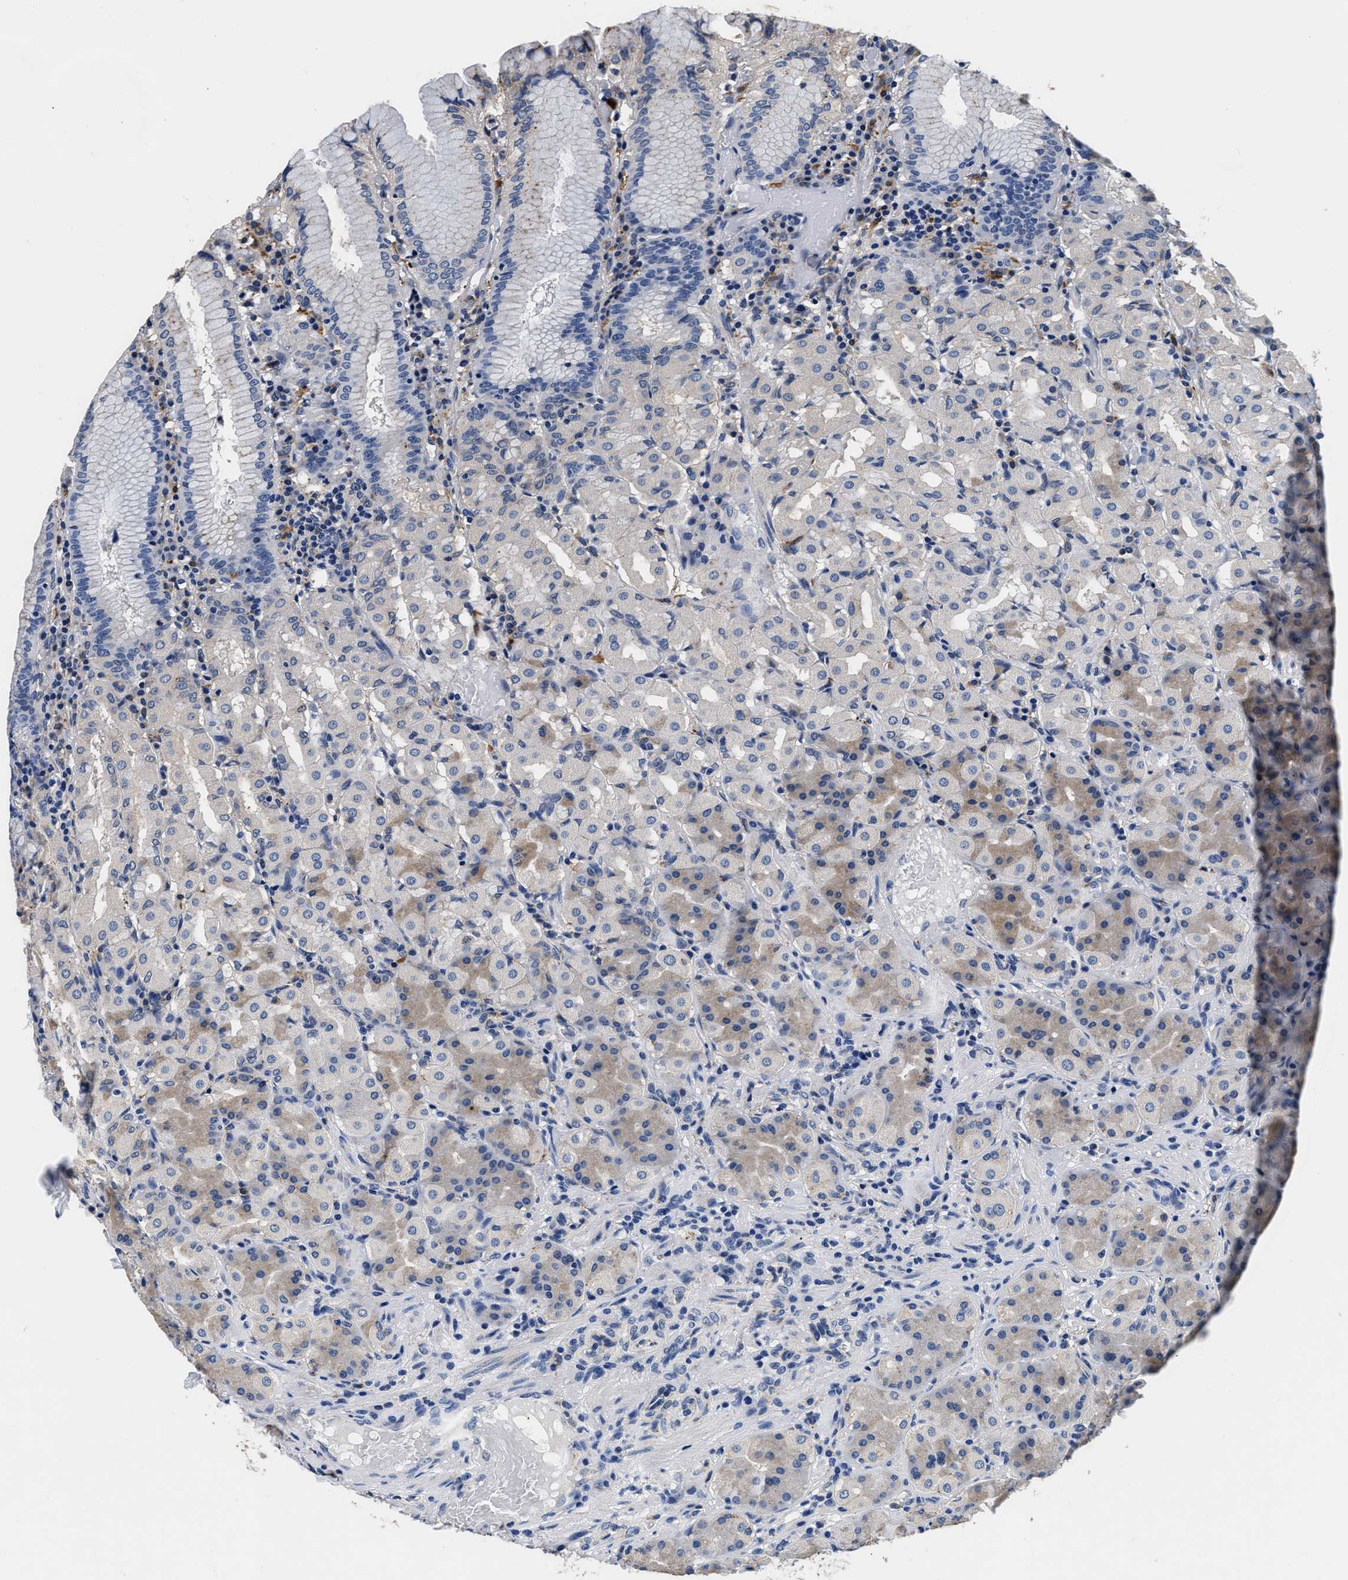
{"staining": {"intensity": "weak", "quantity": "<25%", "location": "cytoplasmic/membranous"}, "tissue": "stomach", "cell_type": "Glandular cells", "image_type": "normal", "snomed": [{"axis": "morphology", "description": "Normal tissue, NOS"}, {"axis": "topography", "description": "Stomach"}, {"axis": "topography", "description": "Stomach, lower"}], "caption": "Immunohistochemistry (IHC) photomicrograph of normal human stomach stained for a protein (brown), which displays no staining in glandular cells. (DAB (3,3'-diaminobenzidine) IHC with hematoxylin counter stain).", "gene": "GRN", "patient": {"sex": "female", "age": 56}}